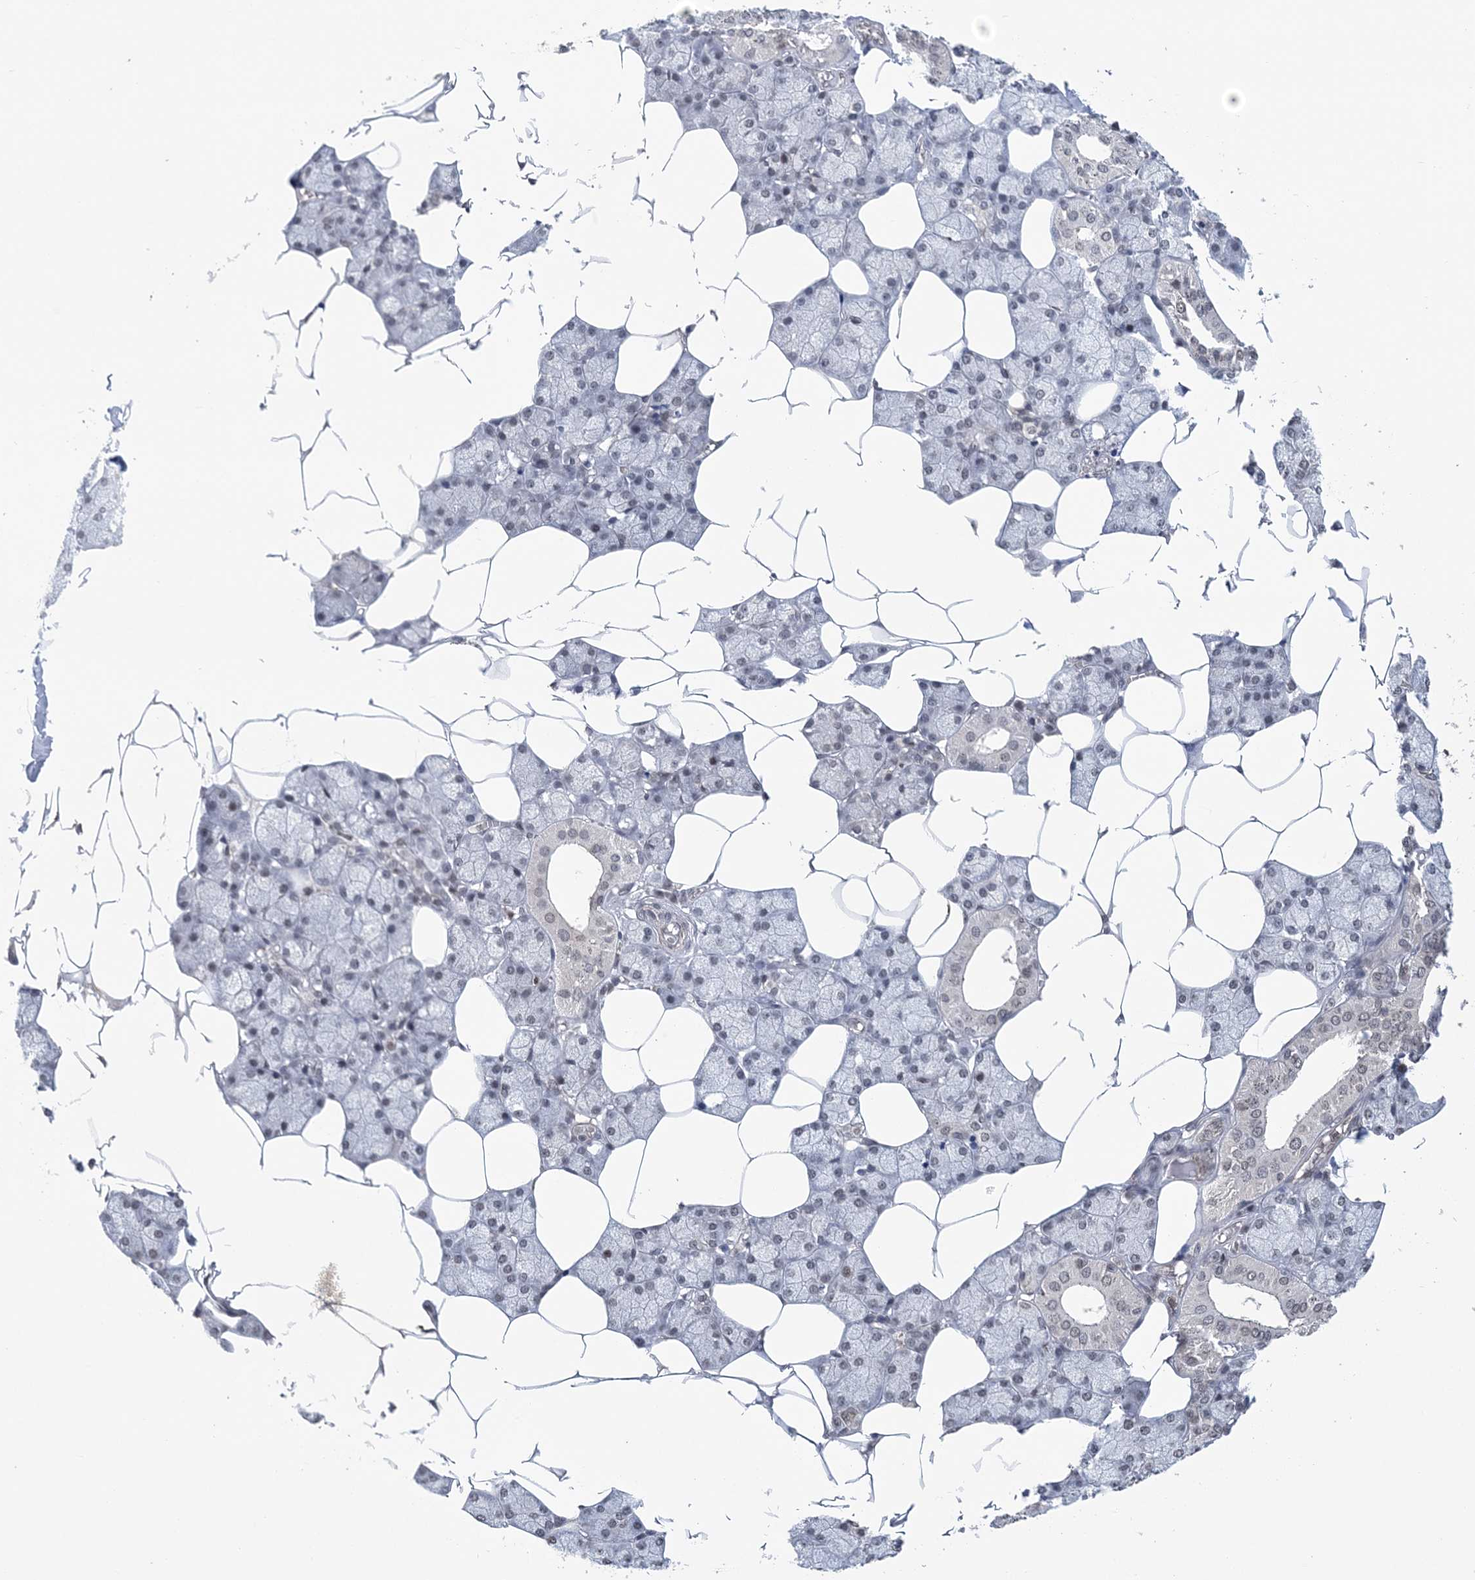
{"staining": {"intensity": "weak", "quantity": ">75%", "location": "nuclear"}, "tissue": "salivary gland", "cell_type": "Glandular cells", "image_type": "normal", "snomed": [{"axis": "morphology", "description": "Normal tissue, NOS"}, {"axis": "topography", "description": "Salivary gland"}], "caption": "Salivary gland stained with a brown dye demonstrates weak nuclear positive positivity in about >75% of glandular cells.", "gene": "CCDC152", "patient": {"sex": "male", "age": 62}}